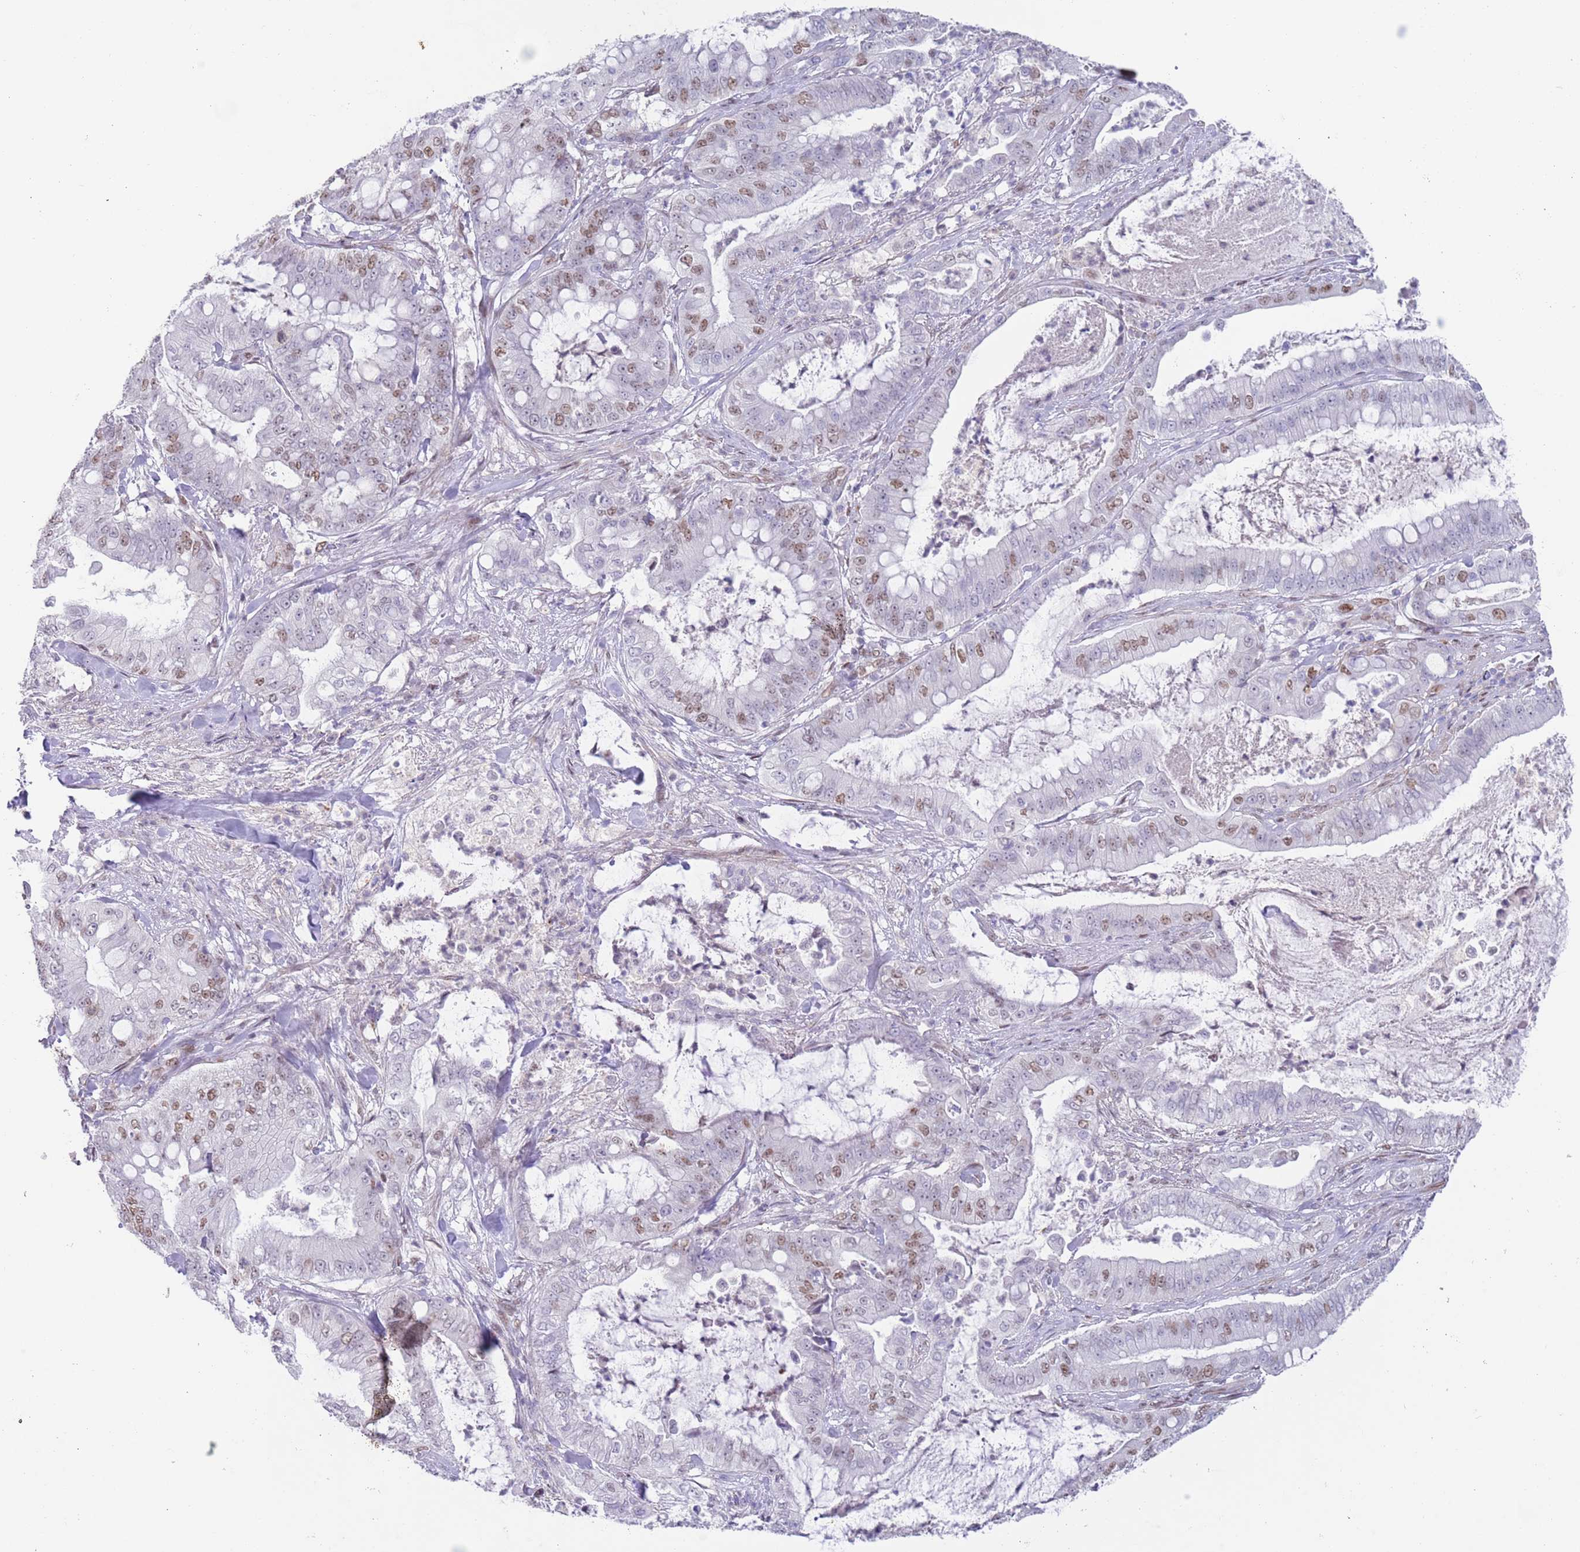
{"staining": {"intensity": "moderate", "quantity": "25%-75%", "location": "nuclear"}, "tissue": "pancreatic cancer", "cell_type": "Tumor cells", "image_type": "cancer", "snomed": [{"axis": "morphology", "description": "Adenocarcinoma, NOS"}, {"axis": "topography", "description": "Pancreas"}], "caption": "Approximately 25%-75% of tumor cells in human pancreatic adenocarcinoma exhibit moderate nuclear protein staining as visualized by brown immunohistochemical staining.", "gene": "ZNF382", "patient": {"sex": "male", "age": 71}}